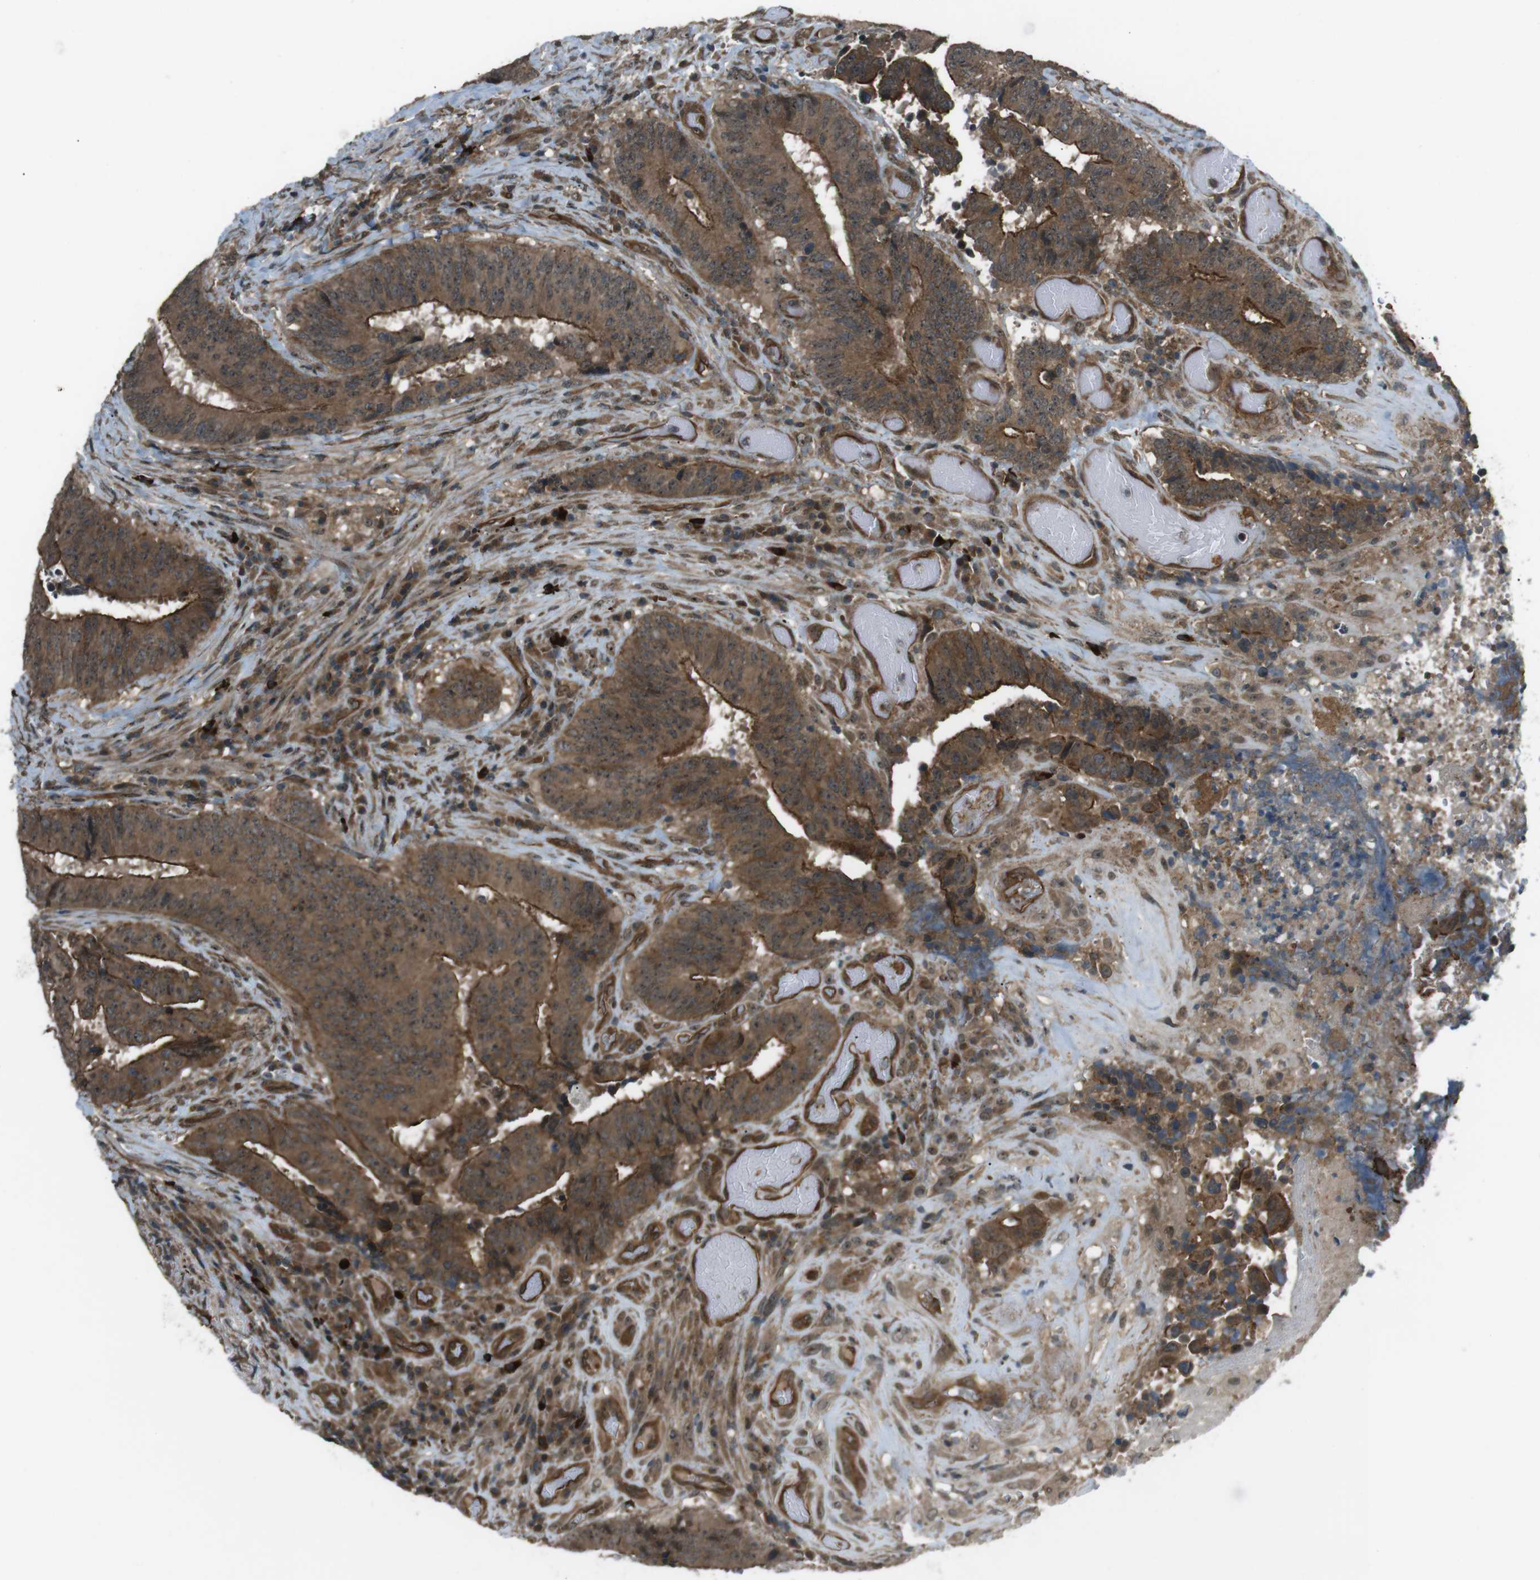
{"staining": {"intensity": "strong", "quantity": ">75%", "location": "cytoplasmic/membranous,nuclear"}, "tissue": "colorectal cancer", "cell_type": "Tumor cells", "image_type": "cancer", "snomed": [{"axis": "morphology", "description": "Adenocarcinoma, NOS"}, {"axis": "topography", "description": "Rectum"}], "caption": "Immunohistochemical staining of human adenocarcinoma (colorectal) exhibits strong cytoplasmic/membranous and nuclear protein staining in approximately >75% of tumor cells.", "gene": "TIAM2", "patient": {"sex": "male", "age": 72}}